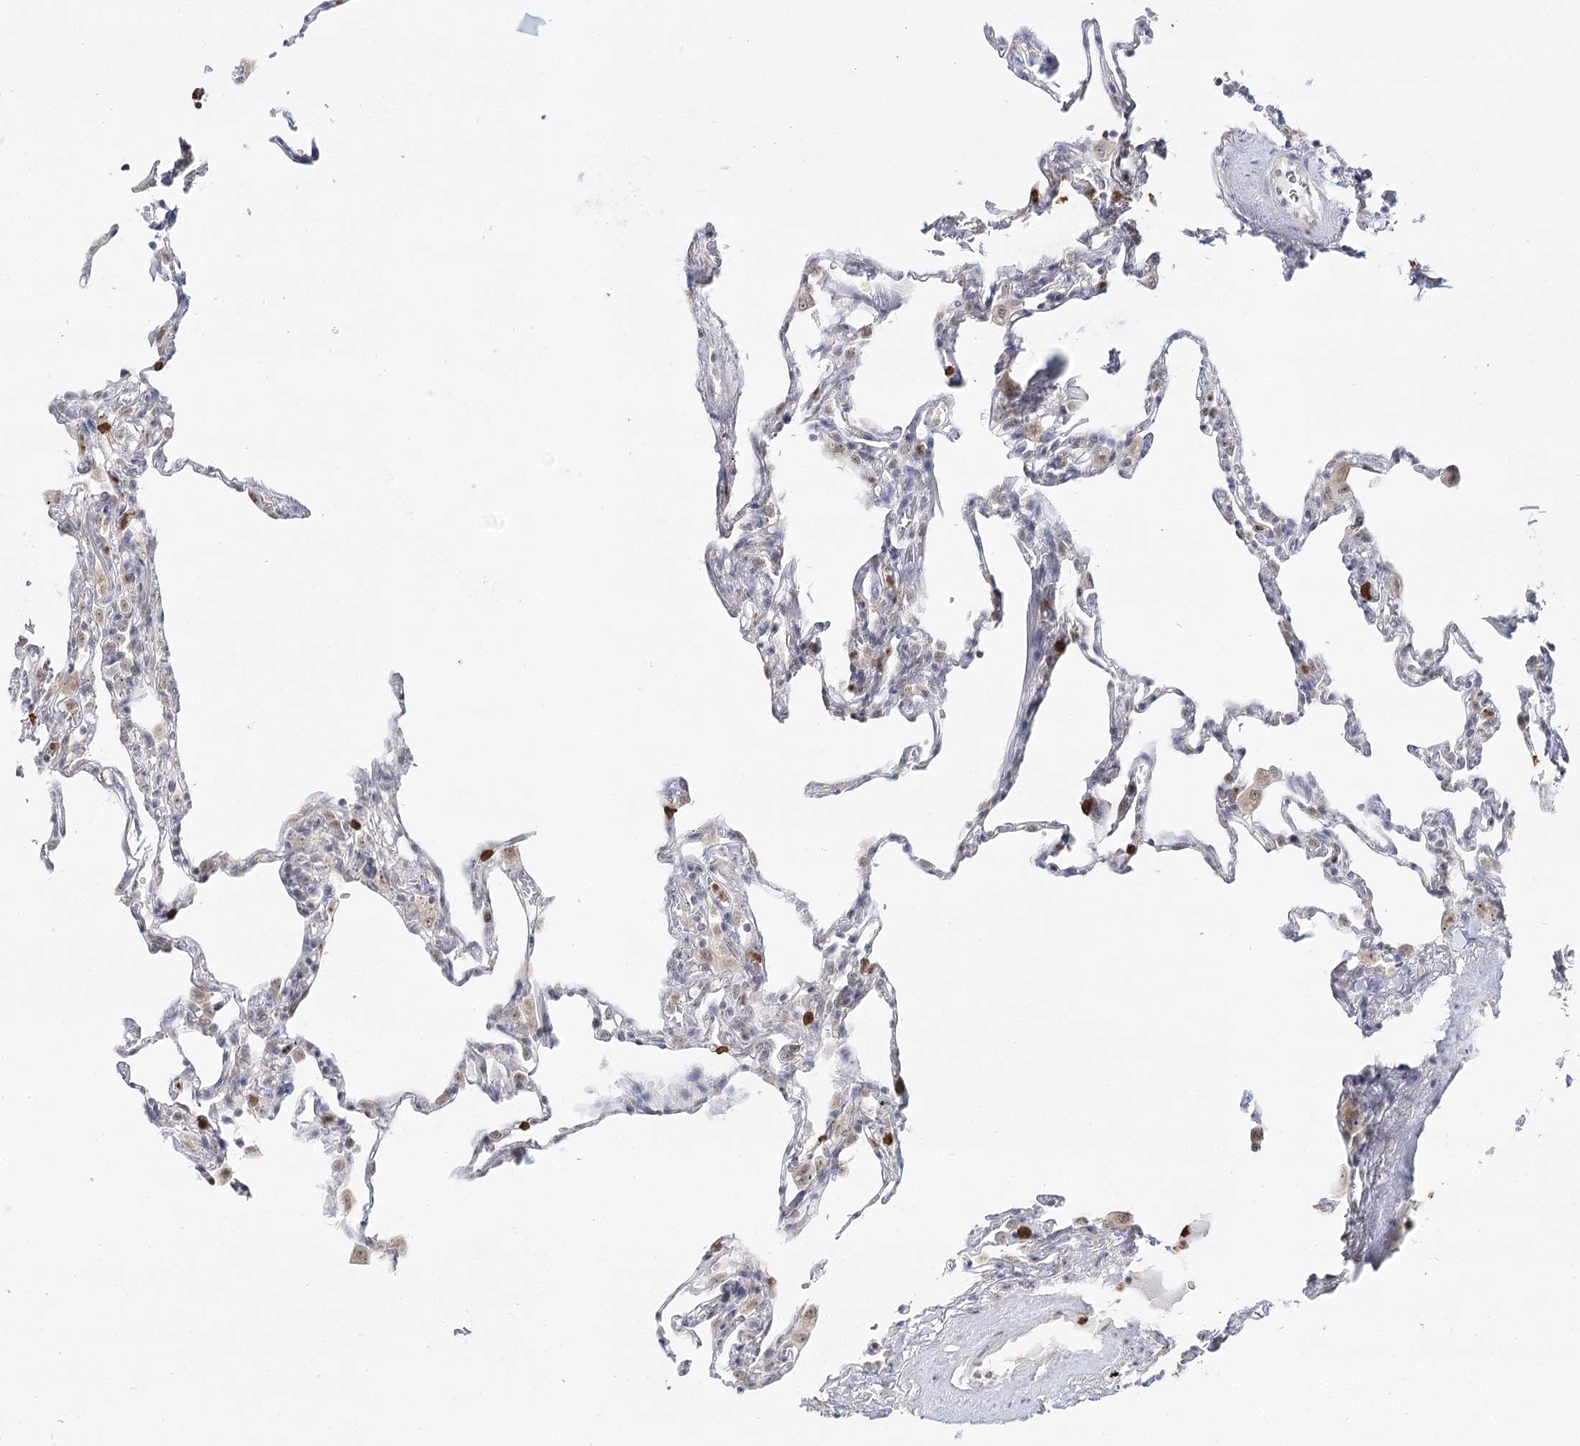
{"staining": {"intensity": "negative", "quantity": "none", "location": "none"}, "tissue": "lung", "cell_type": "Alveolar cells", "image_type": "normal", "snomed": [{"axis": "morphology", "description": "Normal tissue, NOS"}, {"axis": "topography", "description": "Lung"}], "caption": "Unremarkable lung was stained to show a protein in brown. There is no significant expression in alveolar cells. The staining was performed using DAB to visualize the protein expression in brown, while the nuclei were stained in blue with hematoxylin (Magnification: 20x).", "gene": "ATAD1", "patient": {"sex": "male", "age": 59}}